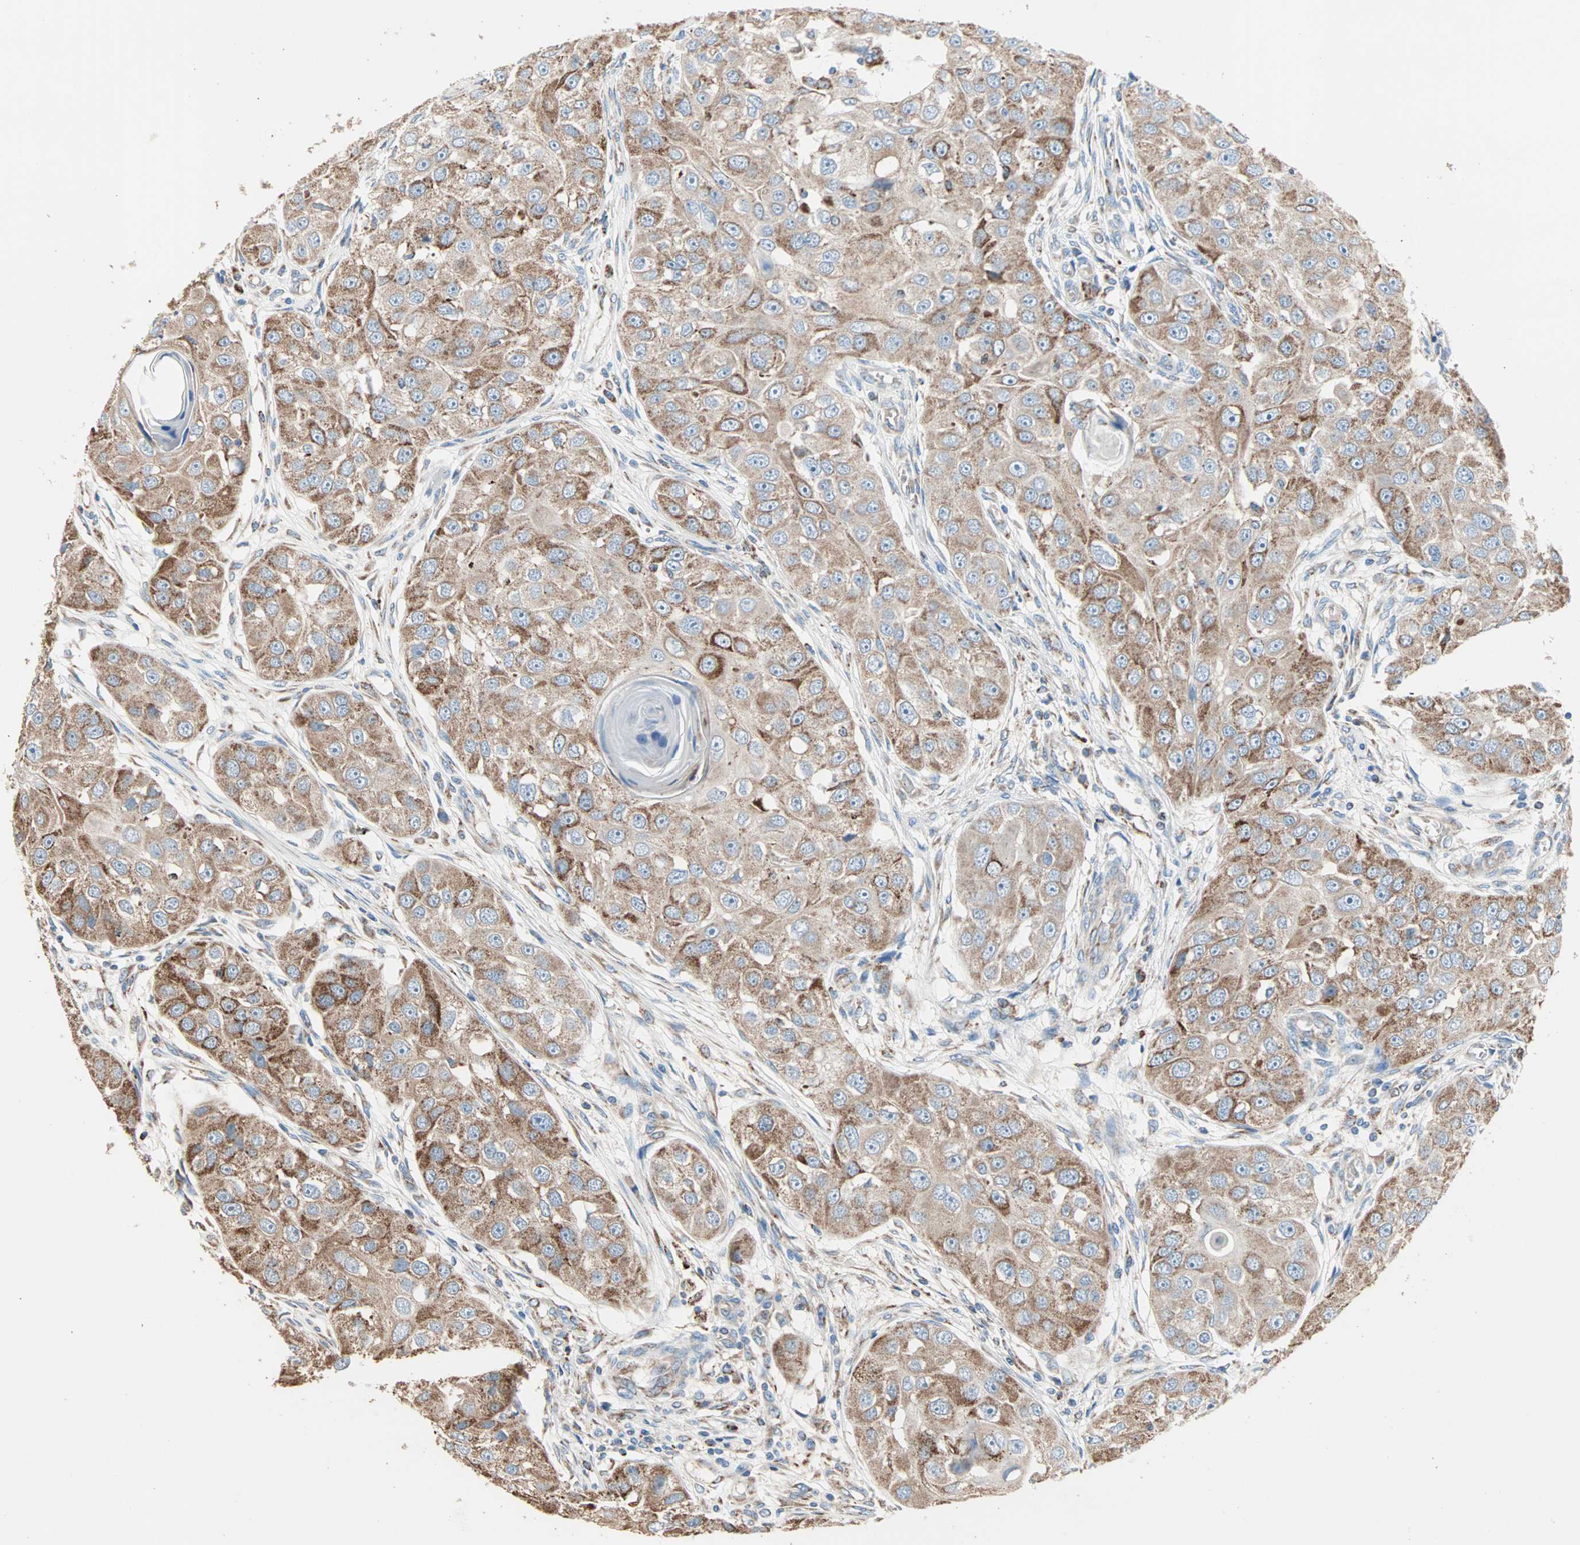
{"staining": {"intensity": "moderate", "quantity": ">75%", "location": "cytoplasmic/membranous"}, "tissue": "head and neck cancer", "cell_type": "Tumor cells", "image_type": "cancer", "snomed": [{"axis": "morphology", "description": "Normal tissue, NOS"}, {"axis": "morphology", "description": "Squamous cell carcinoma, NOS"}, {"axis": "topography", "description": "Skeletal muscle"}, {"axis": "topography", "description": "Head-Neck"}], "caption": "This image exhibits head and neck cancer (squamous cell carcinoma) stained with immunohistochemistry (IHC) to label a protein in brown. The cytoplasmic/membranous of tumor cells show moderate positivity for the protein. Nuclei are counter-stained blue.", "gene": "TST", "patient": {"sex": "male", "age": 51}}